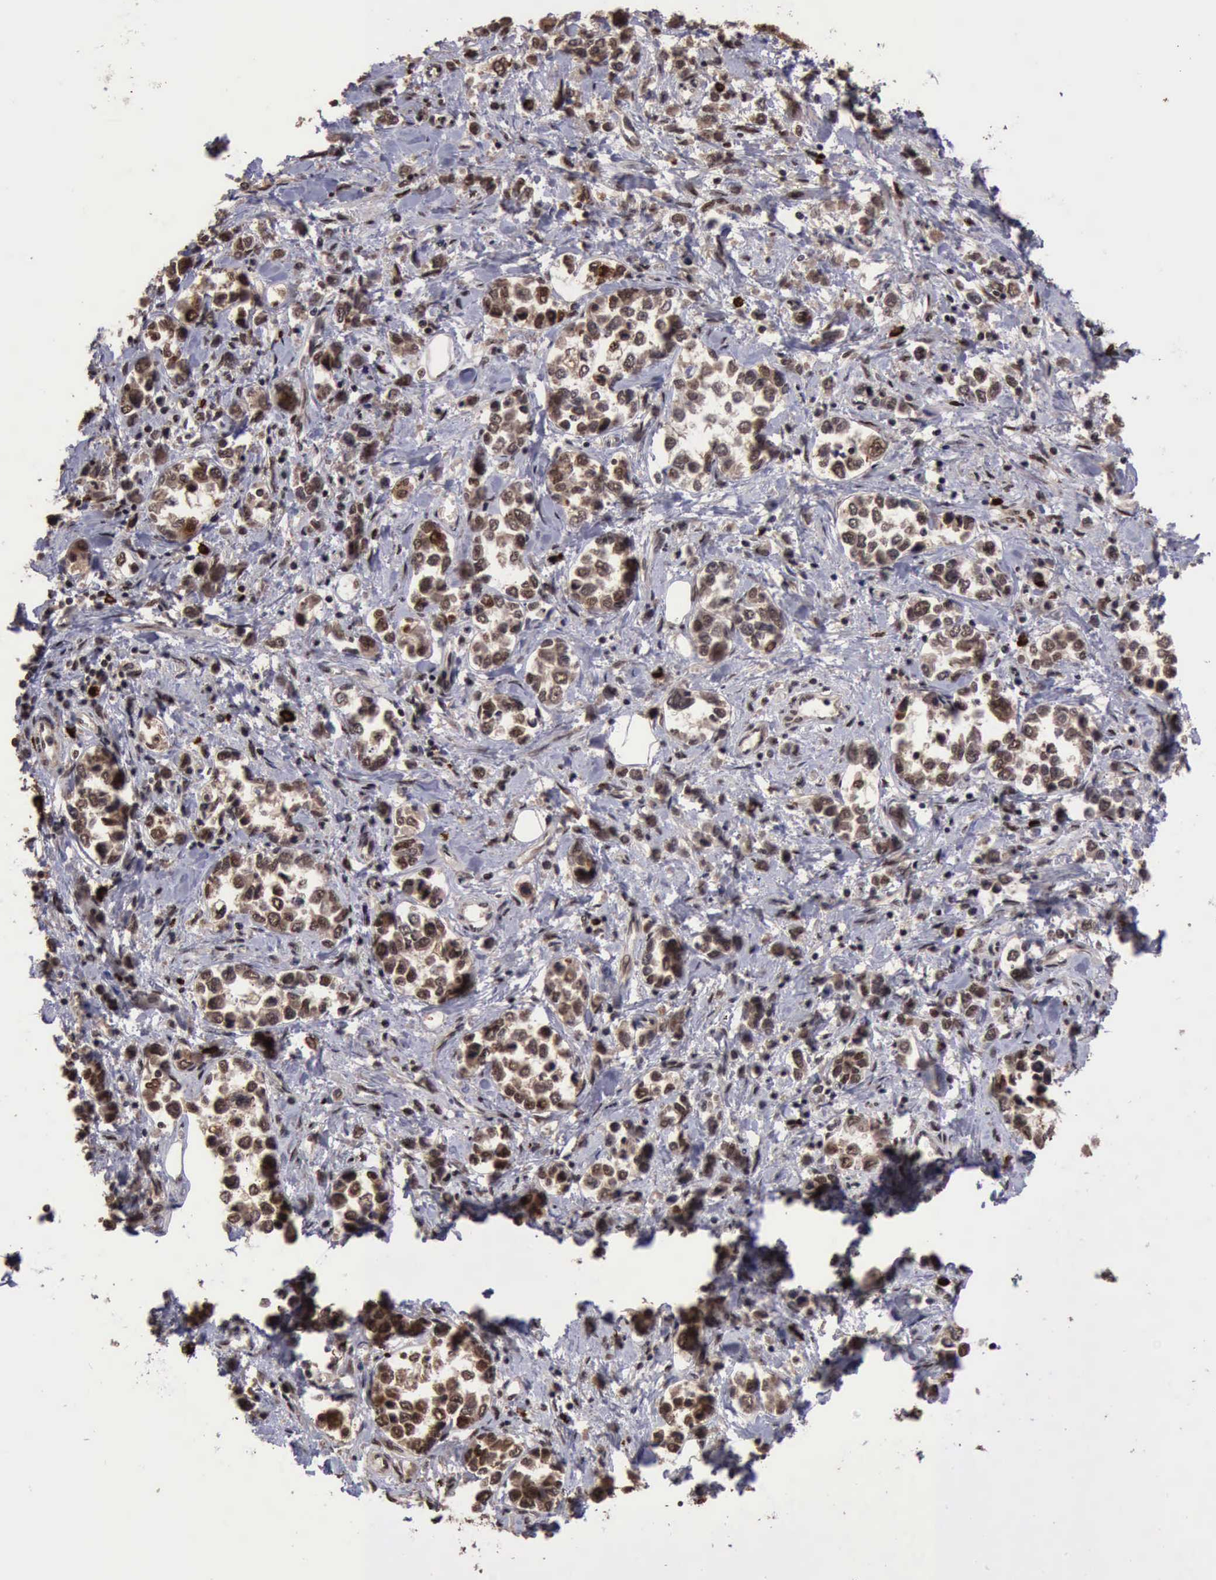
{"staining": {"intensity": "strong", "quantity": ">75%", "location": "cytoplasmic/membranous,nuclear"}, "tissue": "stomach cancer", "cell_type": "Tumor cells", "image_type": "cancer", "snomed": [{"axis": "morphology", "description": "Adenocarcinoma, NOS"}, {"axis": "topography", "description": "Stomach, upper"}], "caption": "Approximately >75% of tumor cells in stomach cancer (adenocarcinoma) reveal strong cytoplasmic/membranous and nuclear protein positivity as visualized by brown immunohistochemical staining.", "gene": "TRMT2A", "patient": {"sex": "male", "age": 76}}